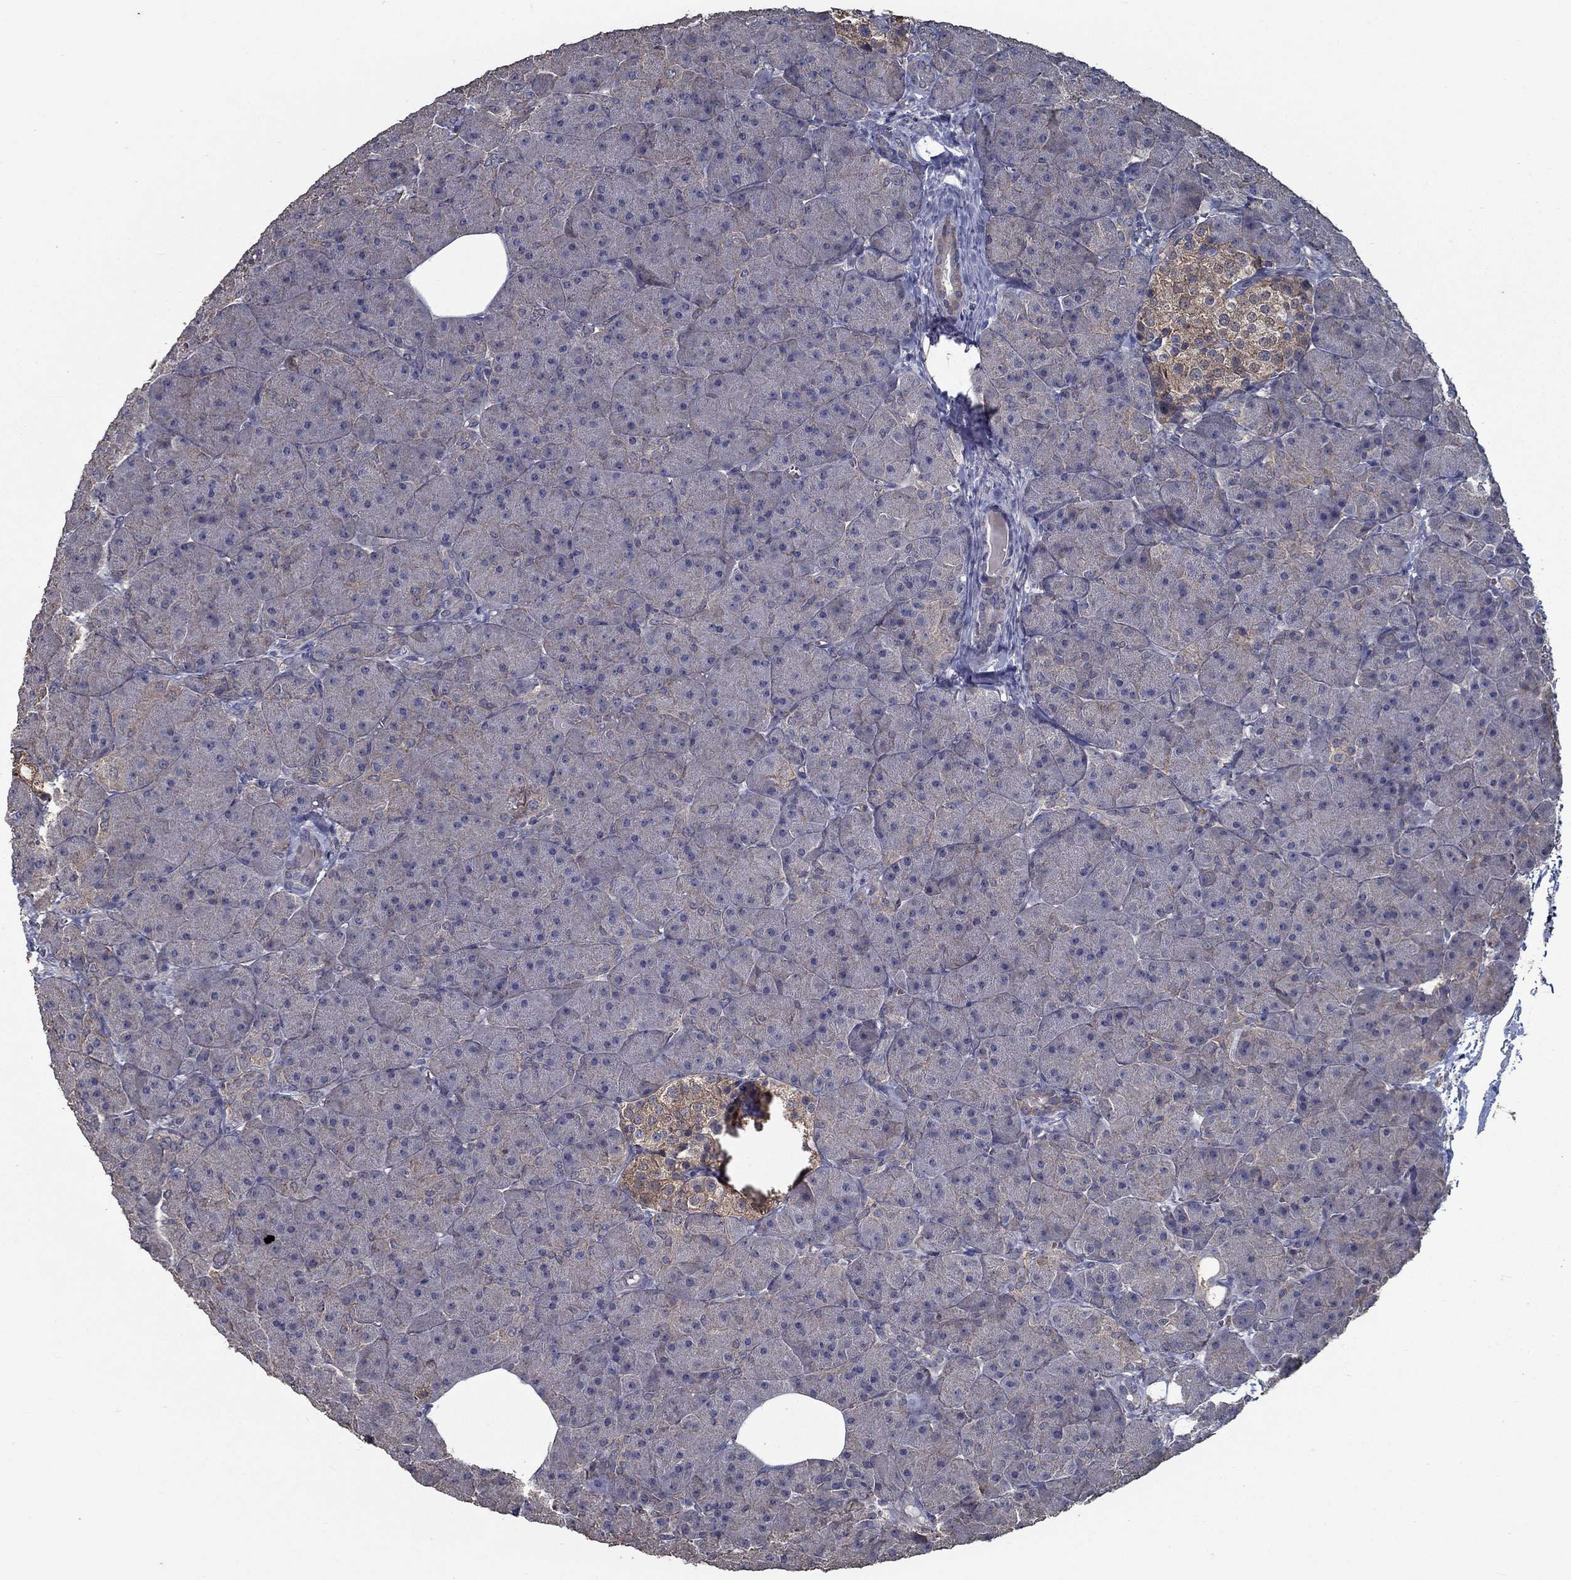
{"staining": {"intensity": "negative", "quantity": "none", "location": "none"}, "tissue": "pancreas", "cell_type": "Exocrine glandular cells", "image_type": "normal", "snomed": [{"axis": "morphology", "description": "Normal tissue, NOS"}, {"axis": "topography", "description": "Pancreas"}], "caption": "Pancreas stained for a protein using immunohistochemistry shows no positivity exocrine glandular cells.", "gene": "SLC44A1", "patient": {"sex": "male", "age": 61}}